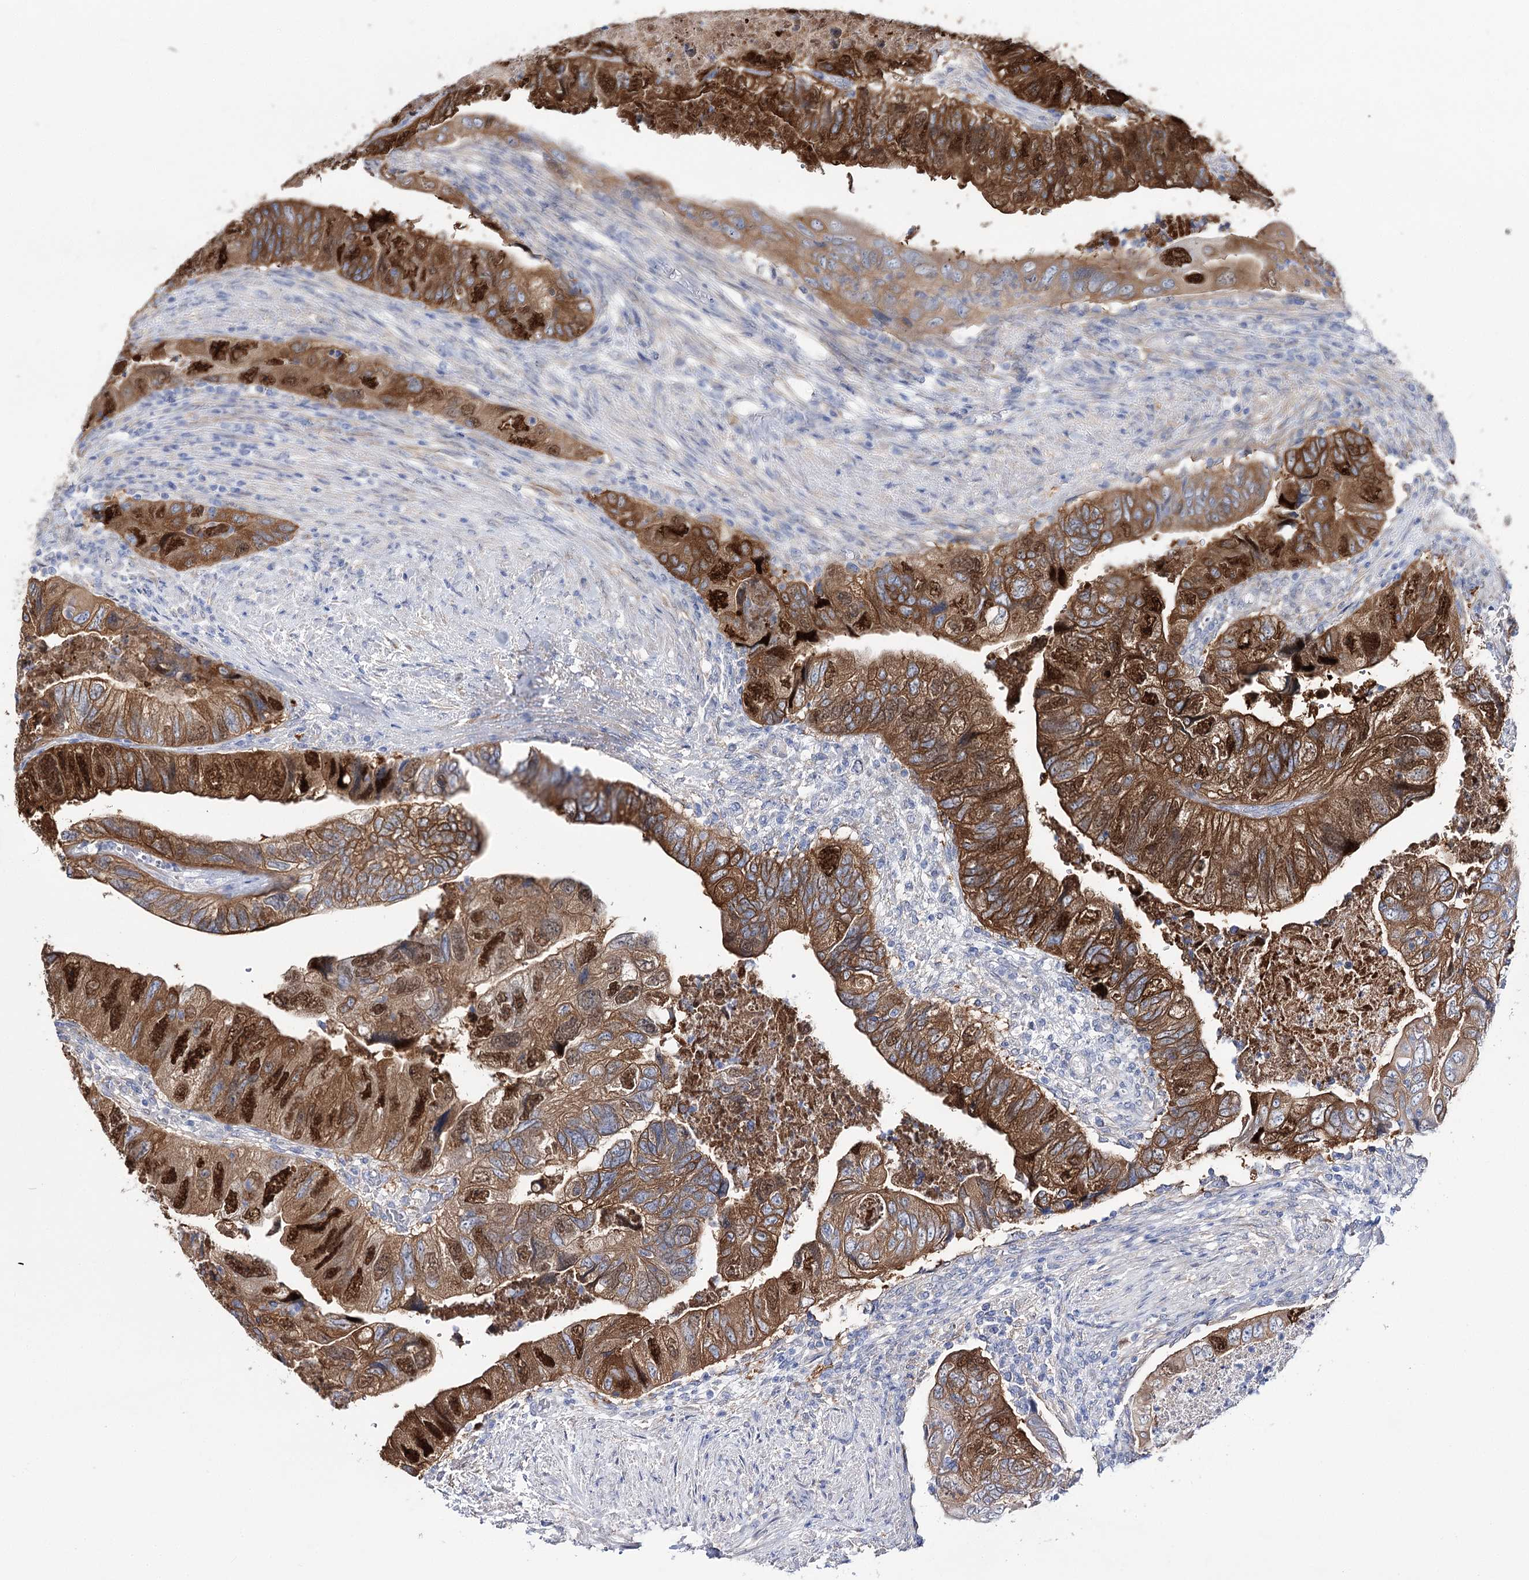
{"staining": {"intensity": "strong", "quantity": ">75%", "location": "cytoplasmic/membranous,nuclear"}, "tissue": "colorectal cancer", "cell_type": "Tumor cells", "image_type": "cancer", "snomed": [{"axis": "morphology", "description": "Adenocarcinoma, NOS"}, {"axis": "topography", "description": "Rectum"}], "caption": "About >75% of tumor cells in human colorectal adenocarcinoma demonstrate strong cytoplasmic/membranous and nuclear protein expression as visualized by brown immunohistochemical staining.", "gene": "UGDH", "patient": {"sex": "male", "age": 63}}